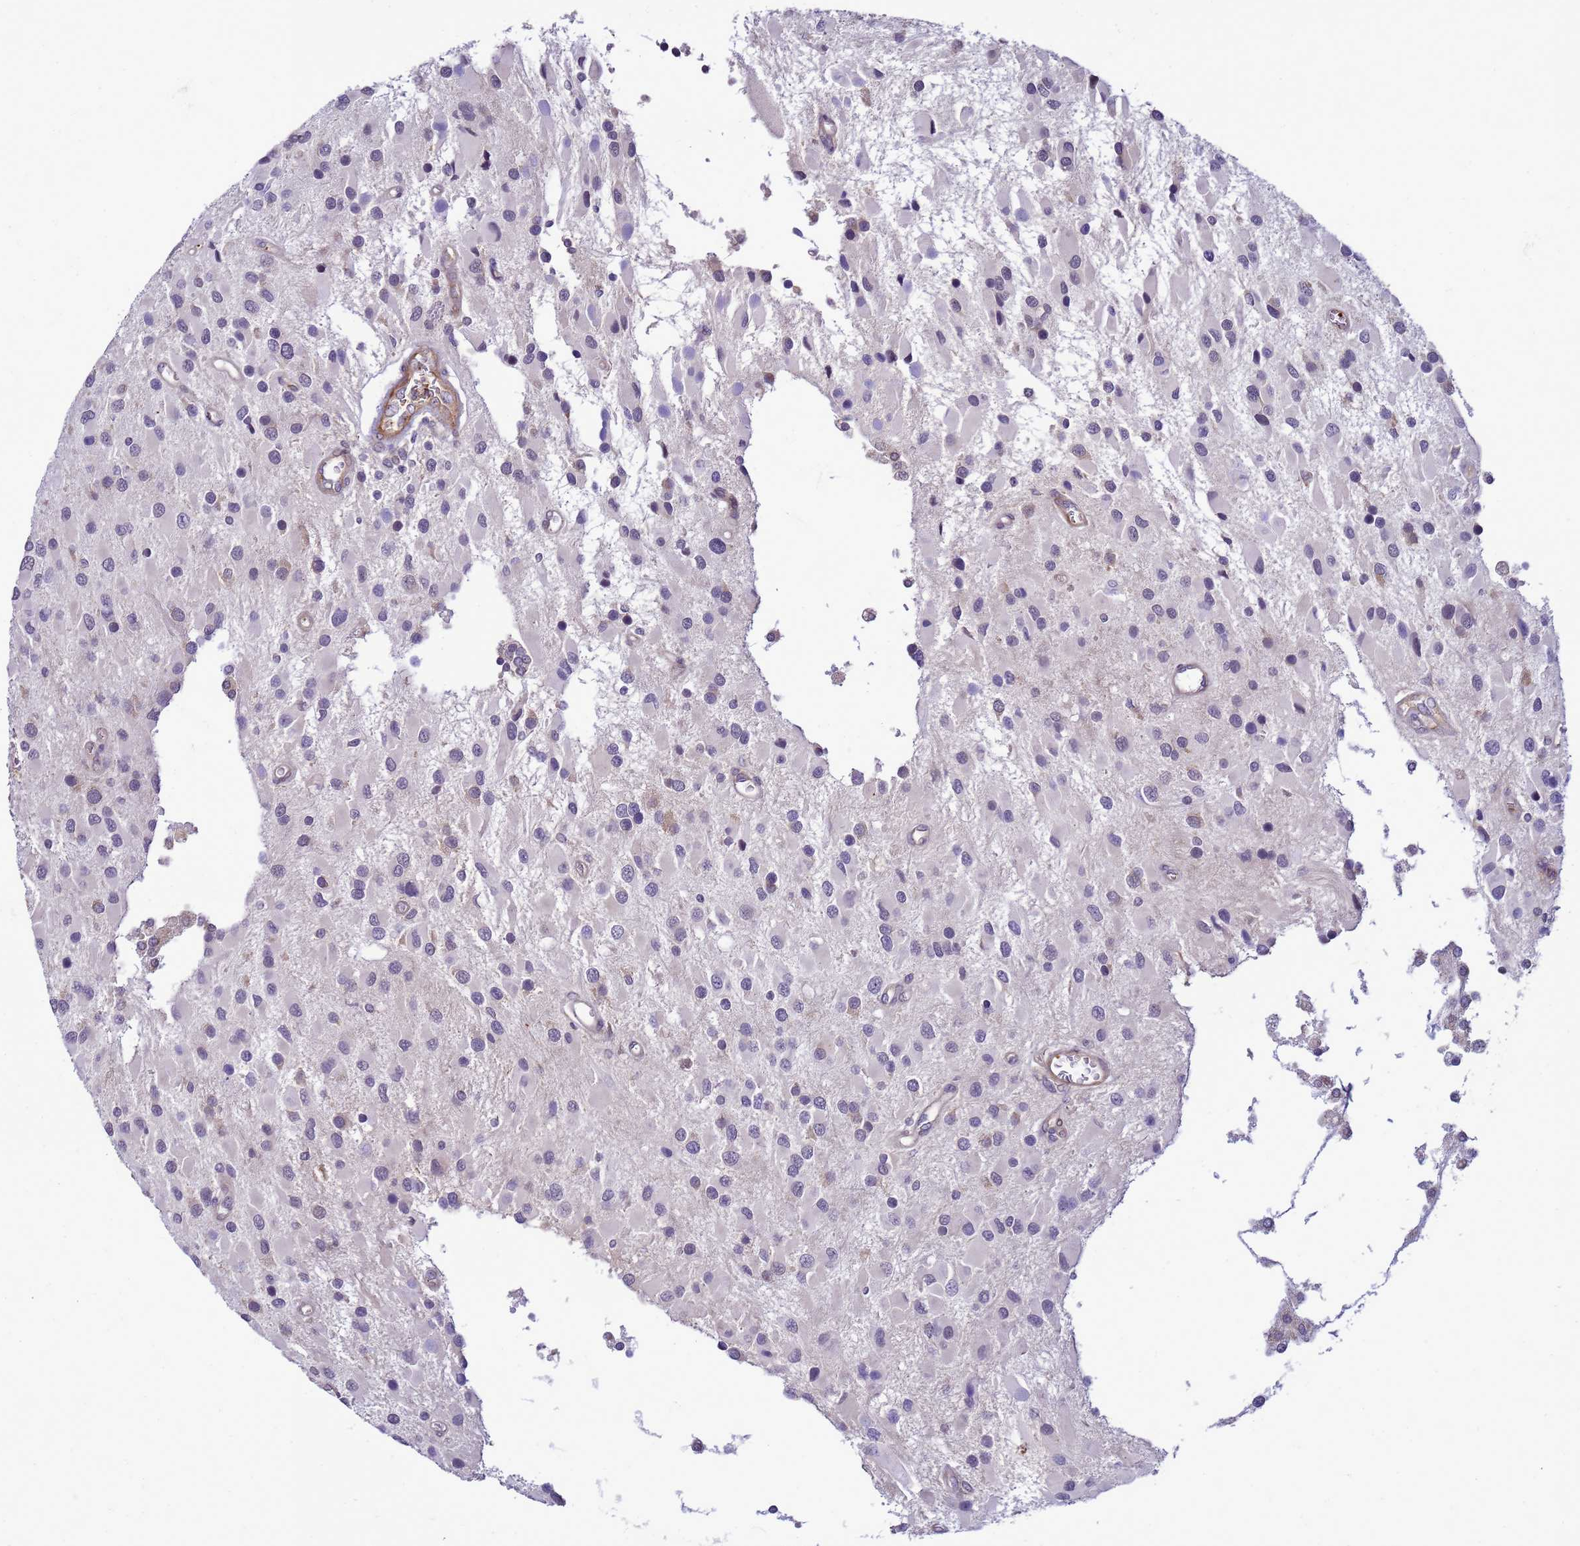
{"staining": {"intensity": "negative", "quantity": "none", "location": "none"}, "tissue": "glioma", "cell_type": "Tumor cells", "image_type": "cancer", "snomed": [{"axis": "morphology", "description": "Glioma, malignant, High grade"}, {"axis": "topography", "description": "Brain"}], "caption": "A photomicrograph of human glioma is negative for staining in tumor cells. (DAB immunohistochemistry (IHC), high magnification).", "gene": "GEN1", "patient": {"sex": "male", "age": 53}}